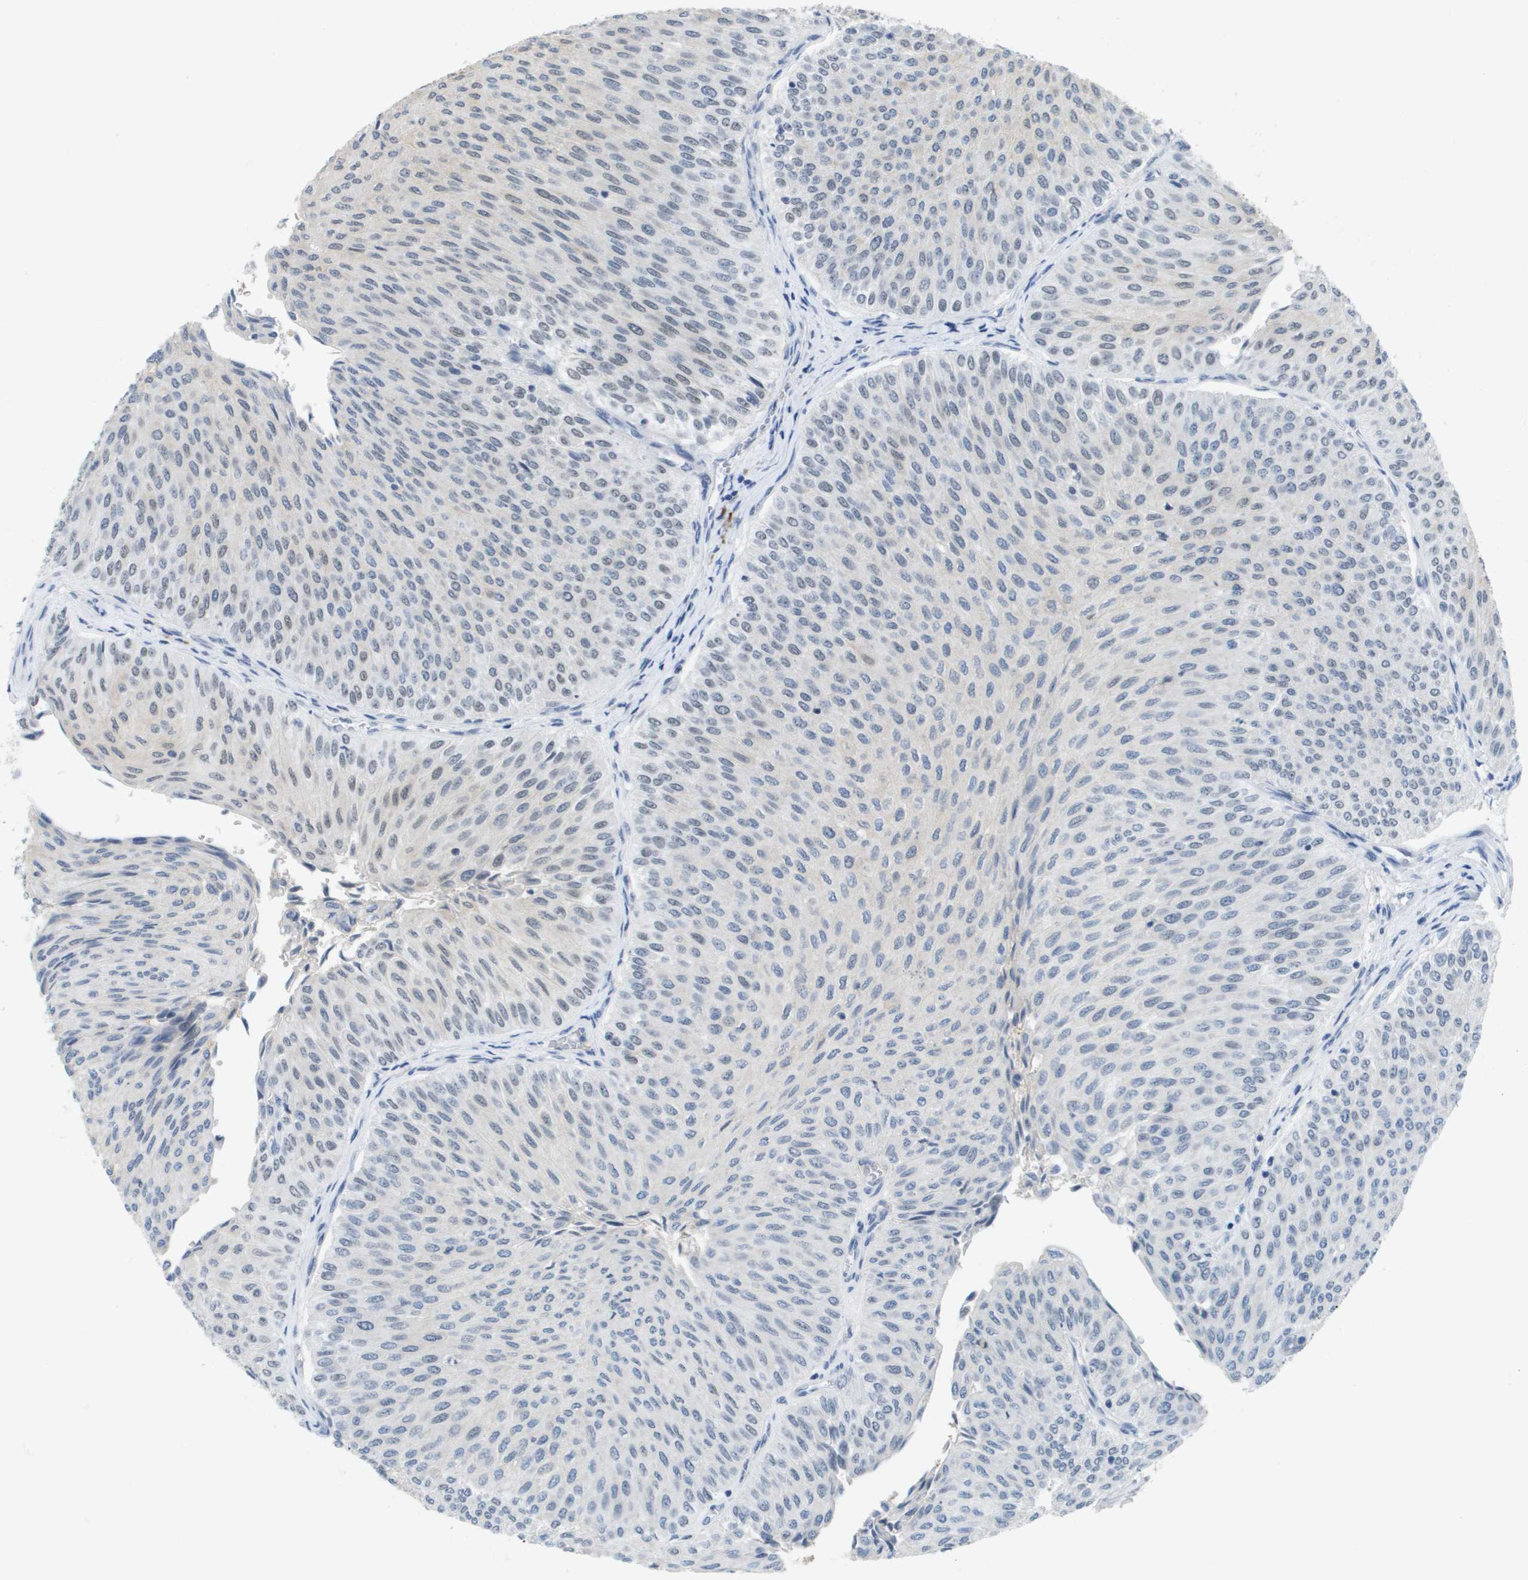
{"staining": {"intensity": "negative", "quantity": "none", "location": "none"}, "tissue": "urothelial cancer", "cell_type": "Tumor cells", "image_type": "cancer", "snomed": [{"axis": "morphology", "description": "Urothelial carcinoma, Low grade"}, {"axis": "topography", "description": "Urinary bladder"}], "caption": "An image of human low-grade urothelial carcinoma is negative for staining in tumor cells.", "gene": "TP53RK", "patient": {"sex": "male", "age": 78}}